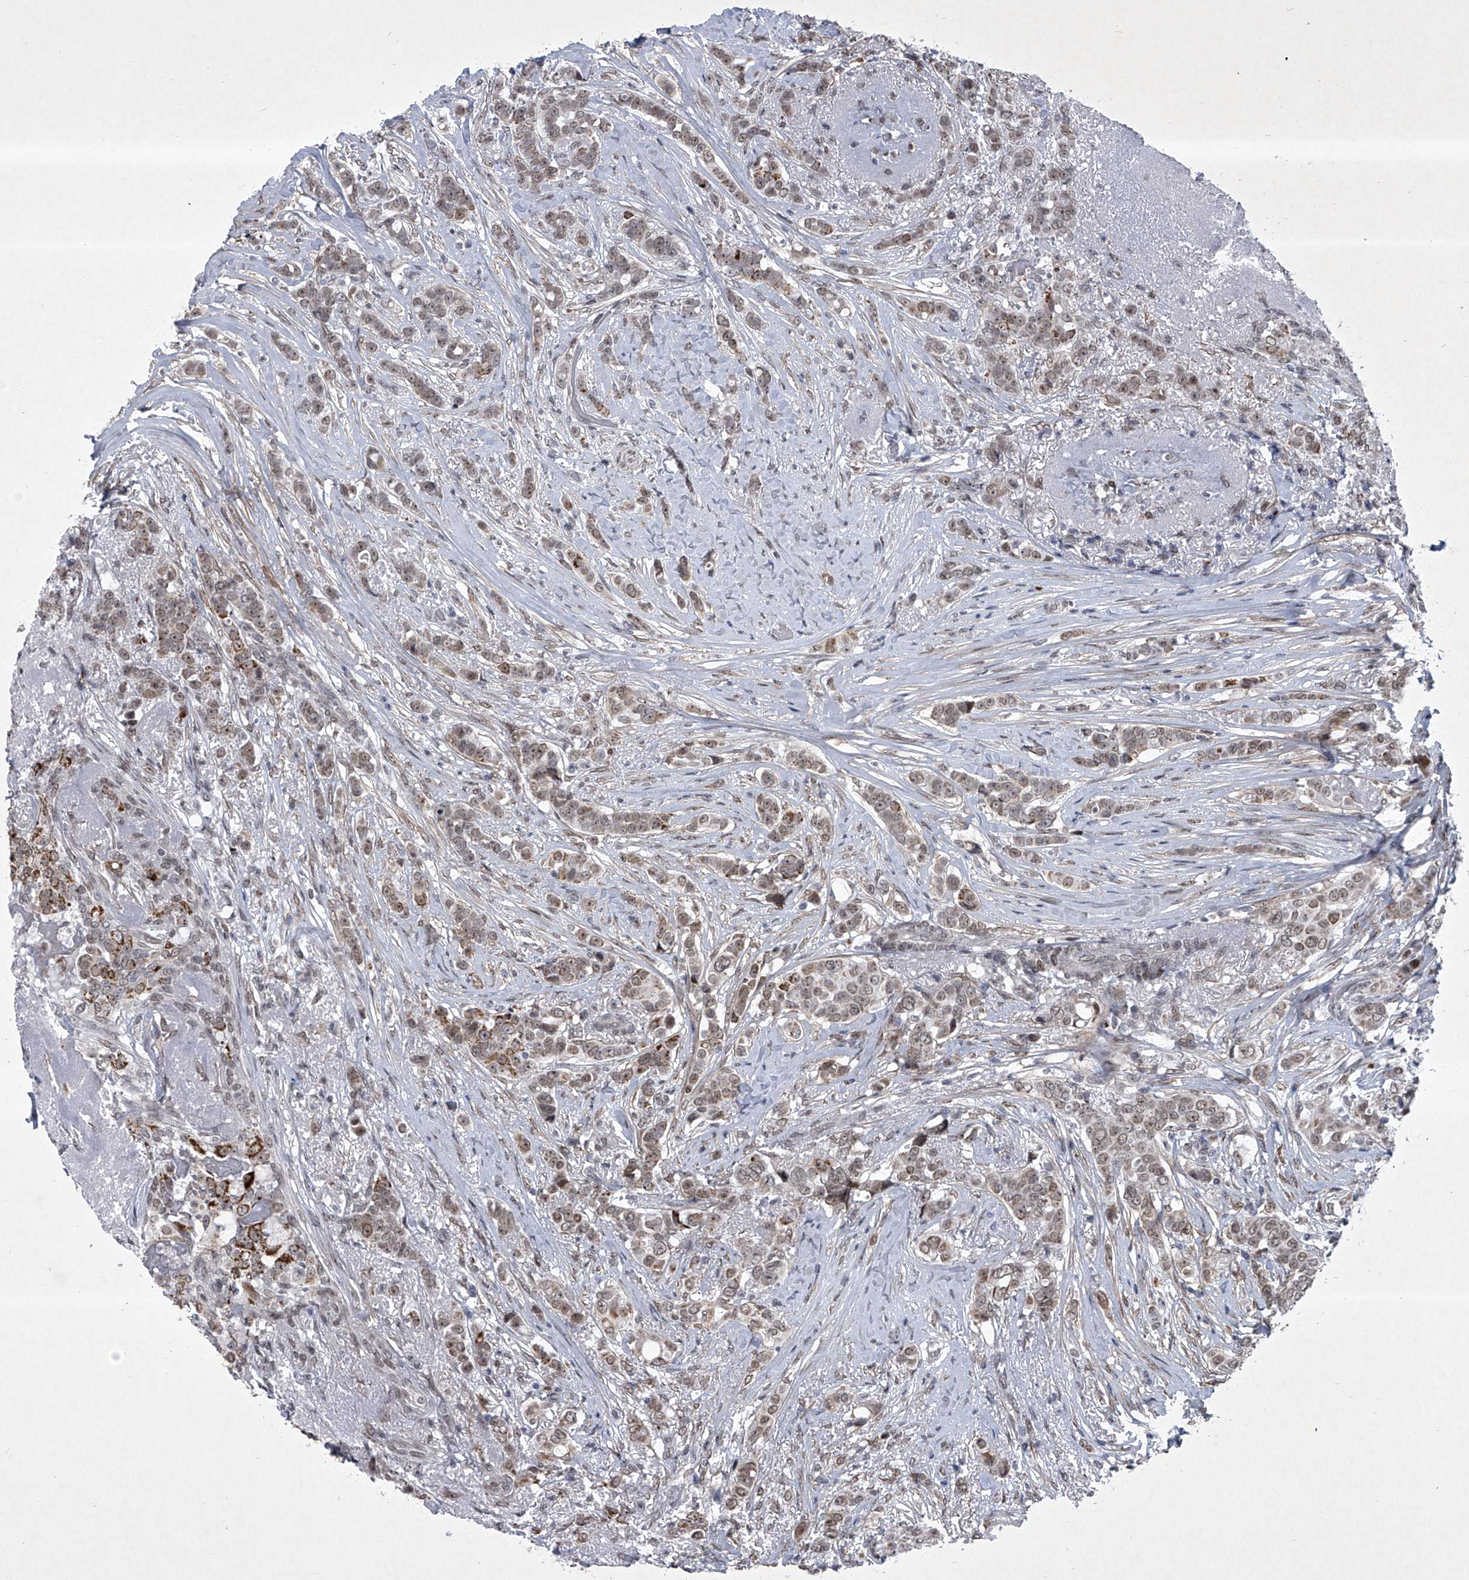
{"staining": {"intensity": "moderate", "quantity": "25%-75%", "location": "cytoplasmic/membranous,nuclear"}, "tissue": "breast cancer", "cell_type": "Tumor cells", "image_type": "cancer", "snomed": [{"axis": "morphology", "description": "Lobular carcinoma"}, {"axis": "topography", "description": "Breast"}], "caption": "There is medium levels of moderate cytoplasmic/membranous and nuclear expression in tumor cells of breast lobular carcinoma, as demonstrated by immunohistochemical staining (brown color).", "gene": "MLLT1", "patient": {"sex": "female", "age": 51}}